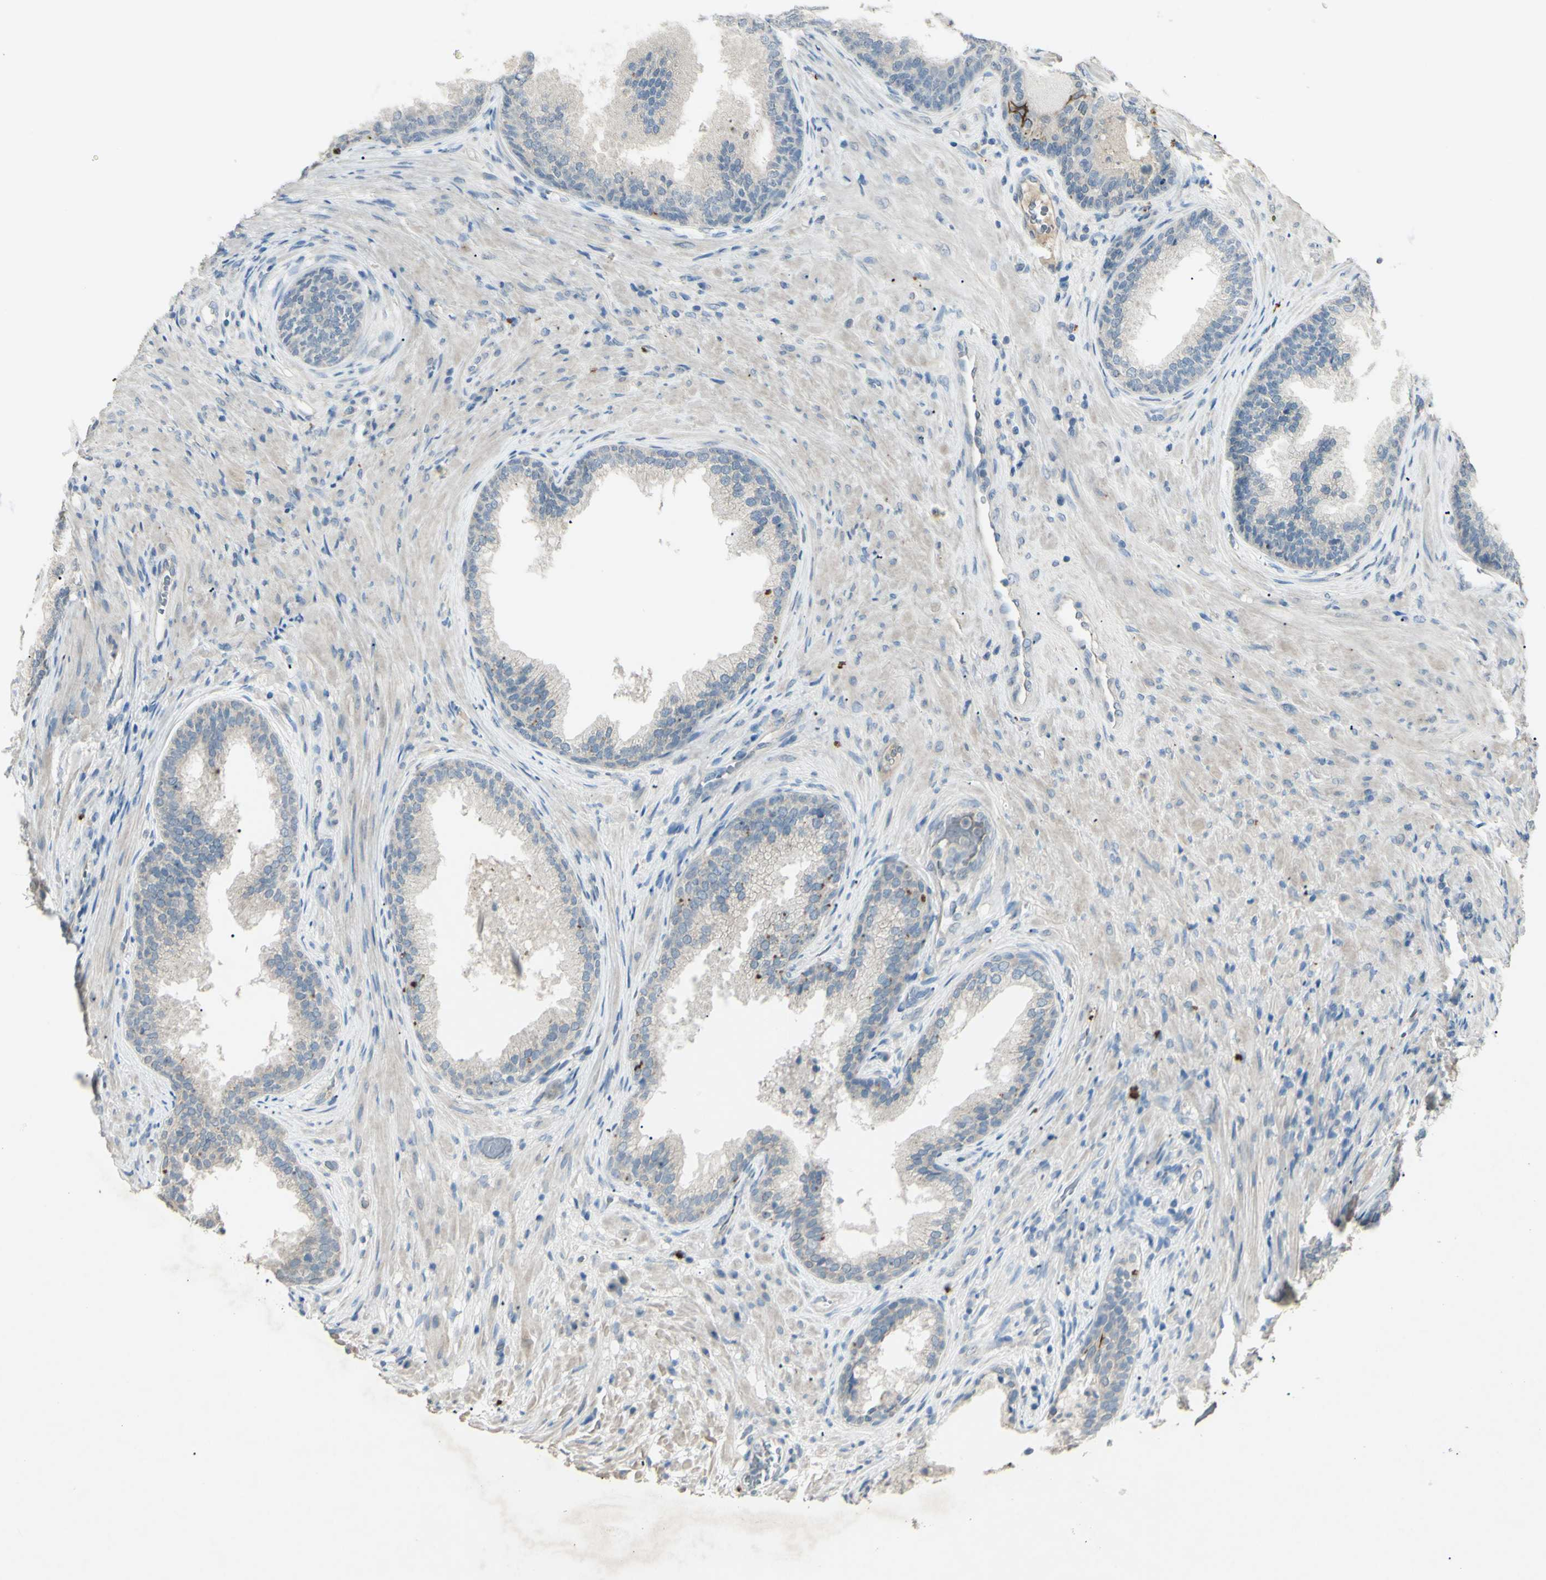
{"staining": {"intensity": "moderate", "quantity": "<25%", "location": "cytoplasmic/membranous"}, "tissue": "prostate", "cell_type": "Glandular cells", "image_type": "normal", "snomed": [{"axis": "morphology", "description": "Normal tissue, NOS"}, {"axis": "topography", "description": "Prostate"}], "caption": "Brown immunohistochemical staining in normal prostate displays moderate cytoplasmic/membranous positivity in approximately <25% of glandular cells.", "gene": "TIMM21", "patient": {"sex": "male", "age": 76}}